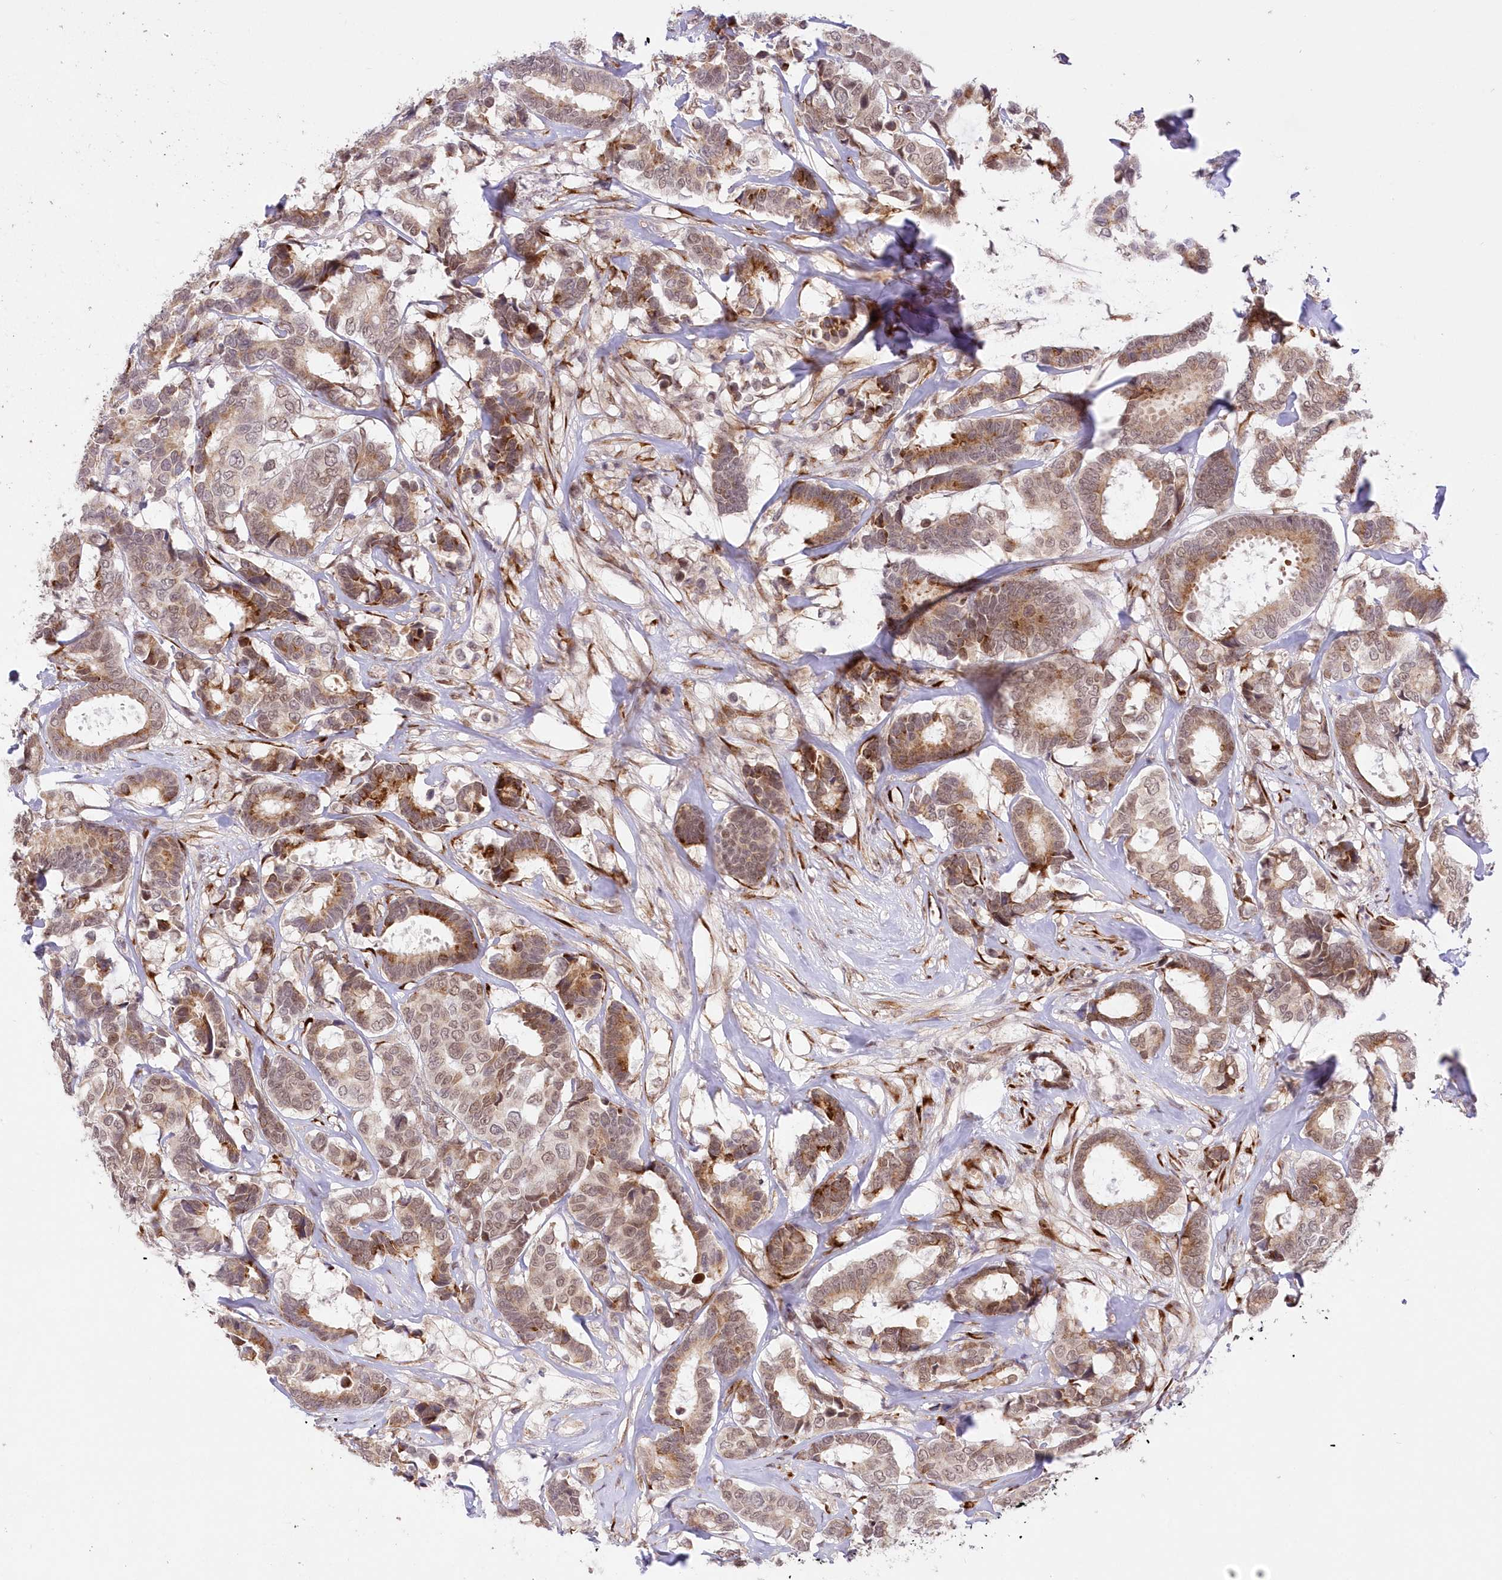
{"staining": {"intensity": "weak", "quantity": ">75%", "location": "cytoplasmic/membranous,nuclear"}, "tissue": "breast cancer", "cell_type": "Tumor cells", "image_type": "cancer", "snomed": [{"axis": "morphology", "description": "Duct carcinoma"}, {"axis": "topography", "description": "Breast"}], "caption": "This photomicrograph shows immunohistochemistry (IHC) staining of invasive ductal carcinoma (breast), with low weak cytoplasmic/membranous and nuclear expression in approximately >75% of tumor cells.", "gene": "LDB1", "patient": {"sex": "female", "age": 87}}